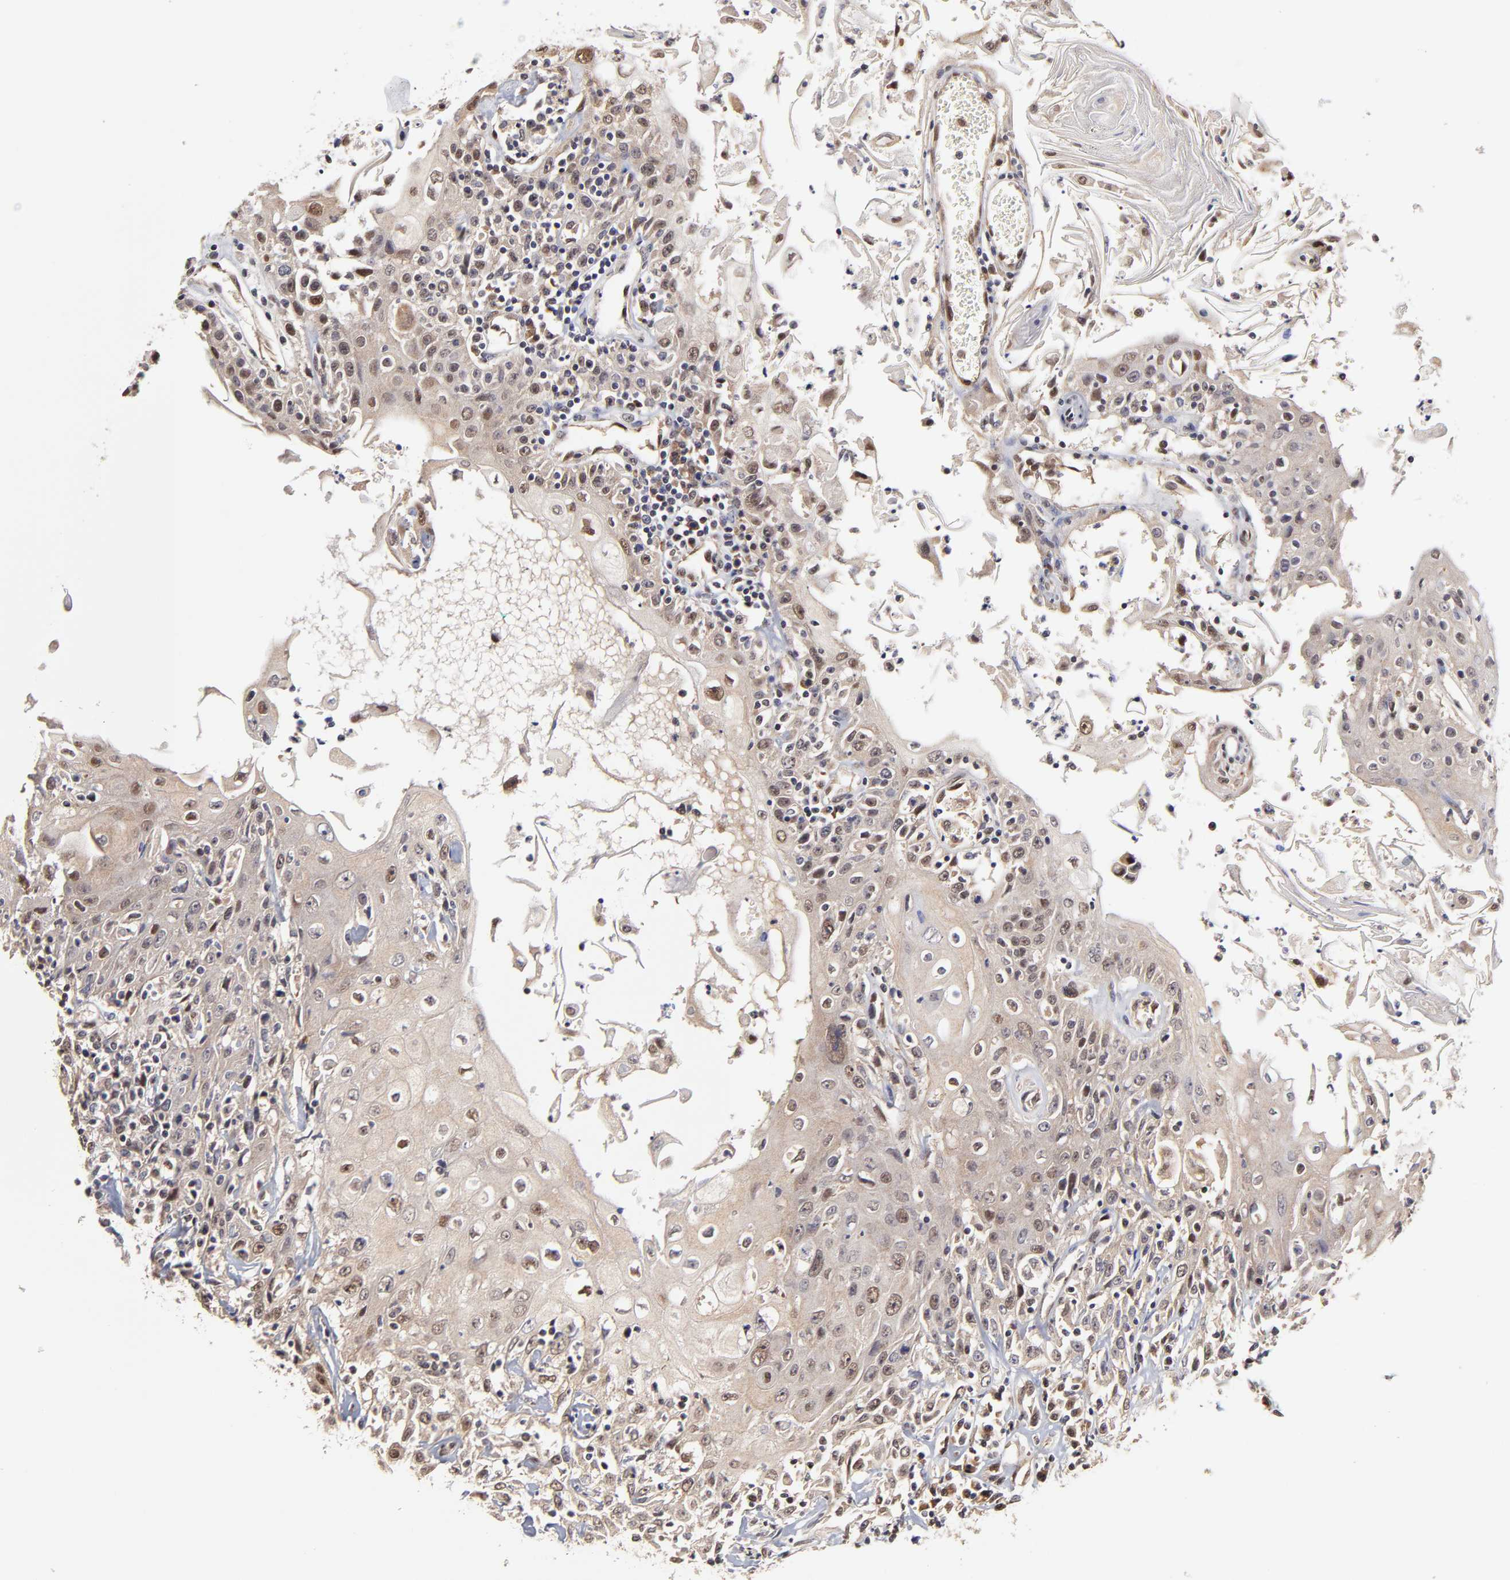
{"staining": {"intensity": "weak", "quantity": ">75%", "location": "cytoplasmic/membranous,nuclear"}, "tissue": "head and neck cancer", "cell_type": "Tumor cells", "image_type": "cancer", "snomed": [{"axis": "morphology", "description": "Squamous cell carcinoma, NOS"}, {"axis": "topography", "description": "Oral tissue"}, {"axis": "topography", "description": "Head-Neck"}], "caption": "Weak cytoplasmic/membranous and nuclear staining for a protein is present in approximately >75% of tumor cells of head and neck cancer (squamous cell carcinoma) using immunohistochemistry.", "gene": "ZNF10", "patient": {"sex": "female", "age": 76}}